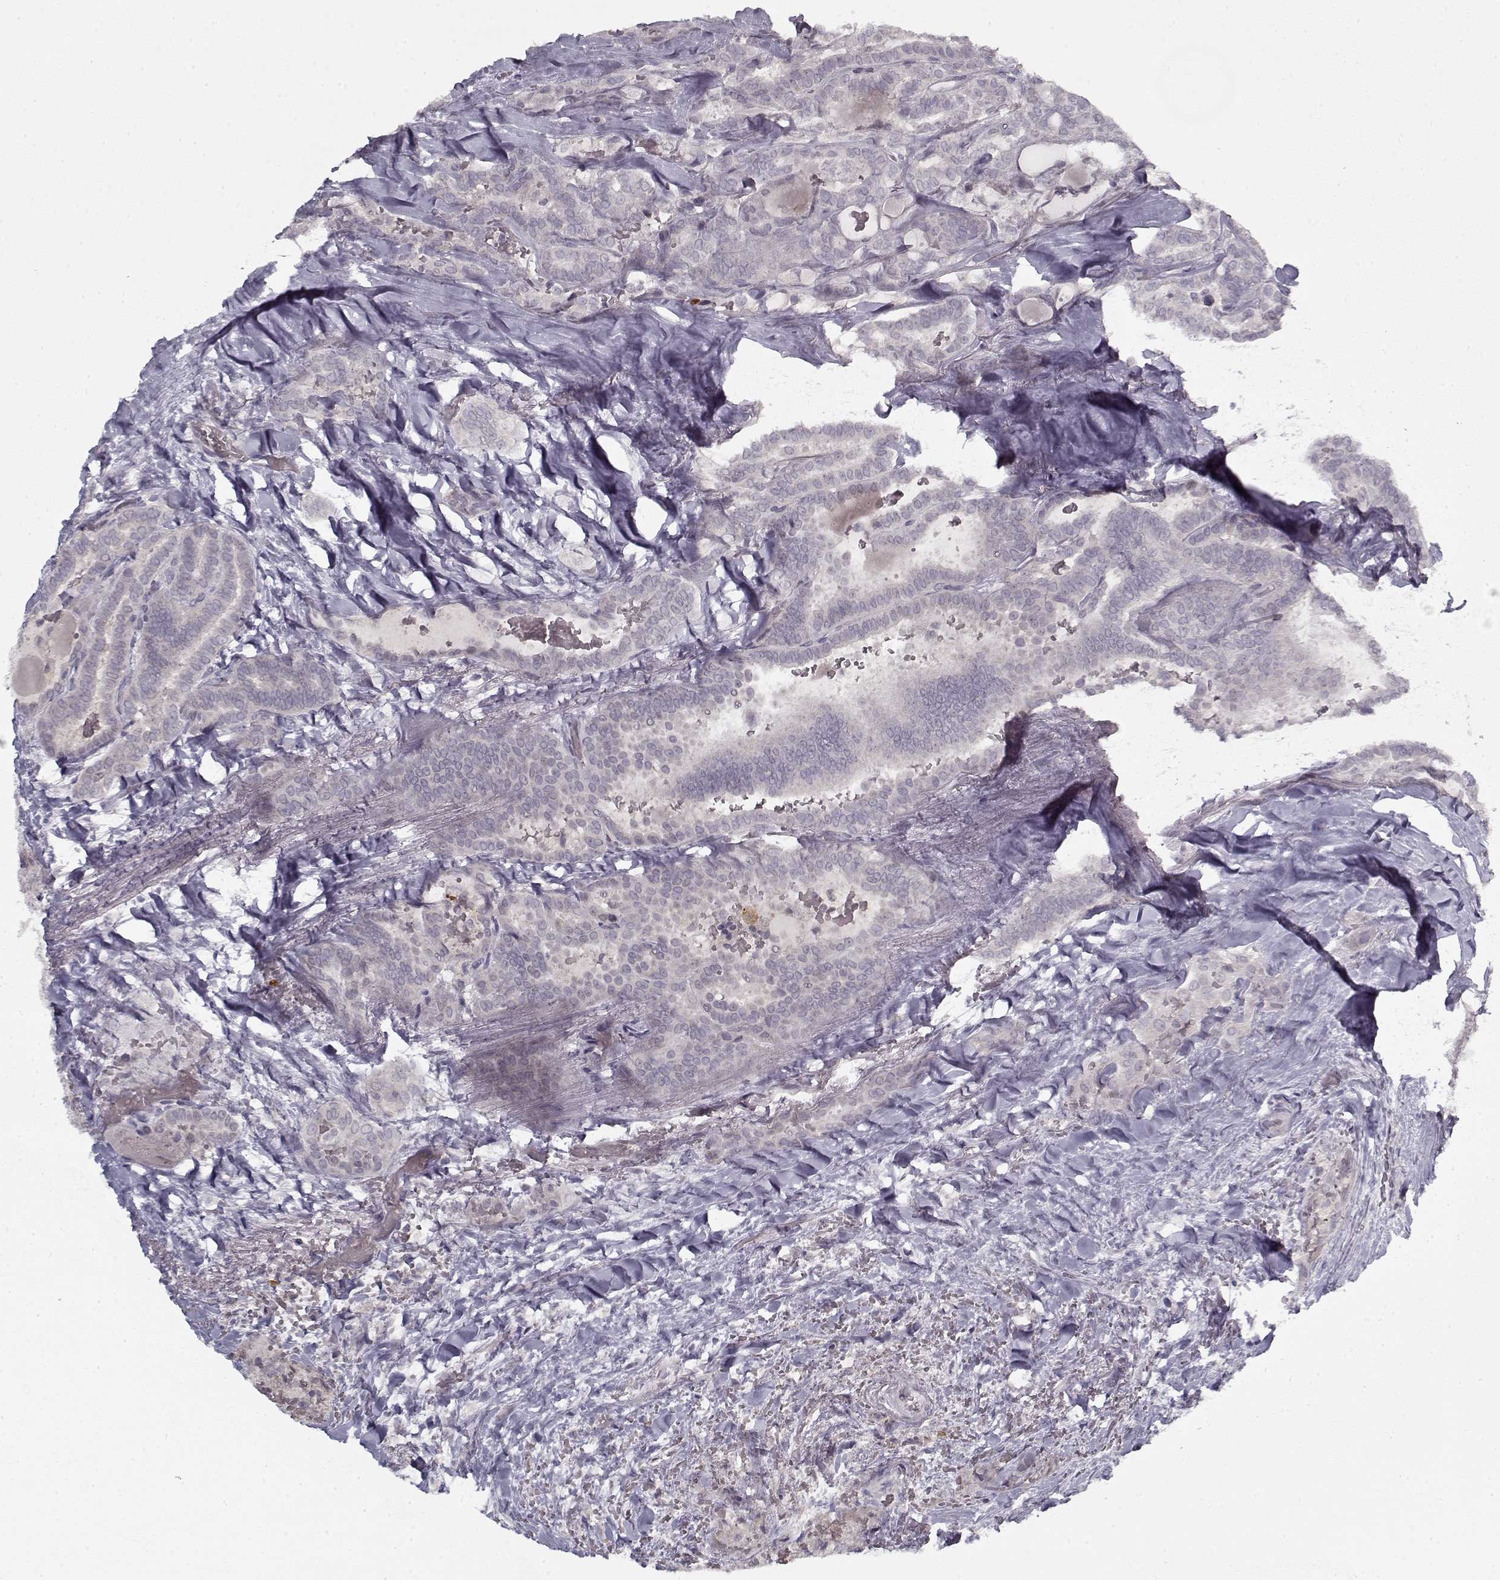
{"staining": {"intensity": "negative", "quantity": "none", "location": "none"}, "tissue": "thyroid cancer", "cell_type": "Tumor cells", "image_type": "cancer", "snomed": [{"axis": "morphology", "description": "Papillary adenocarcinoma, NOS"}, {"axis": "topography", "description": "Thyroid gland"}], "caption": "This is a micrograph of IHC staining of thyroid cancer, which shows no staining in tumor cells.", "gene": "LAMA2", "patient": {"sex": "female", "age": 39}}